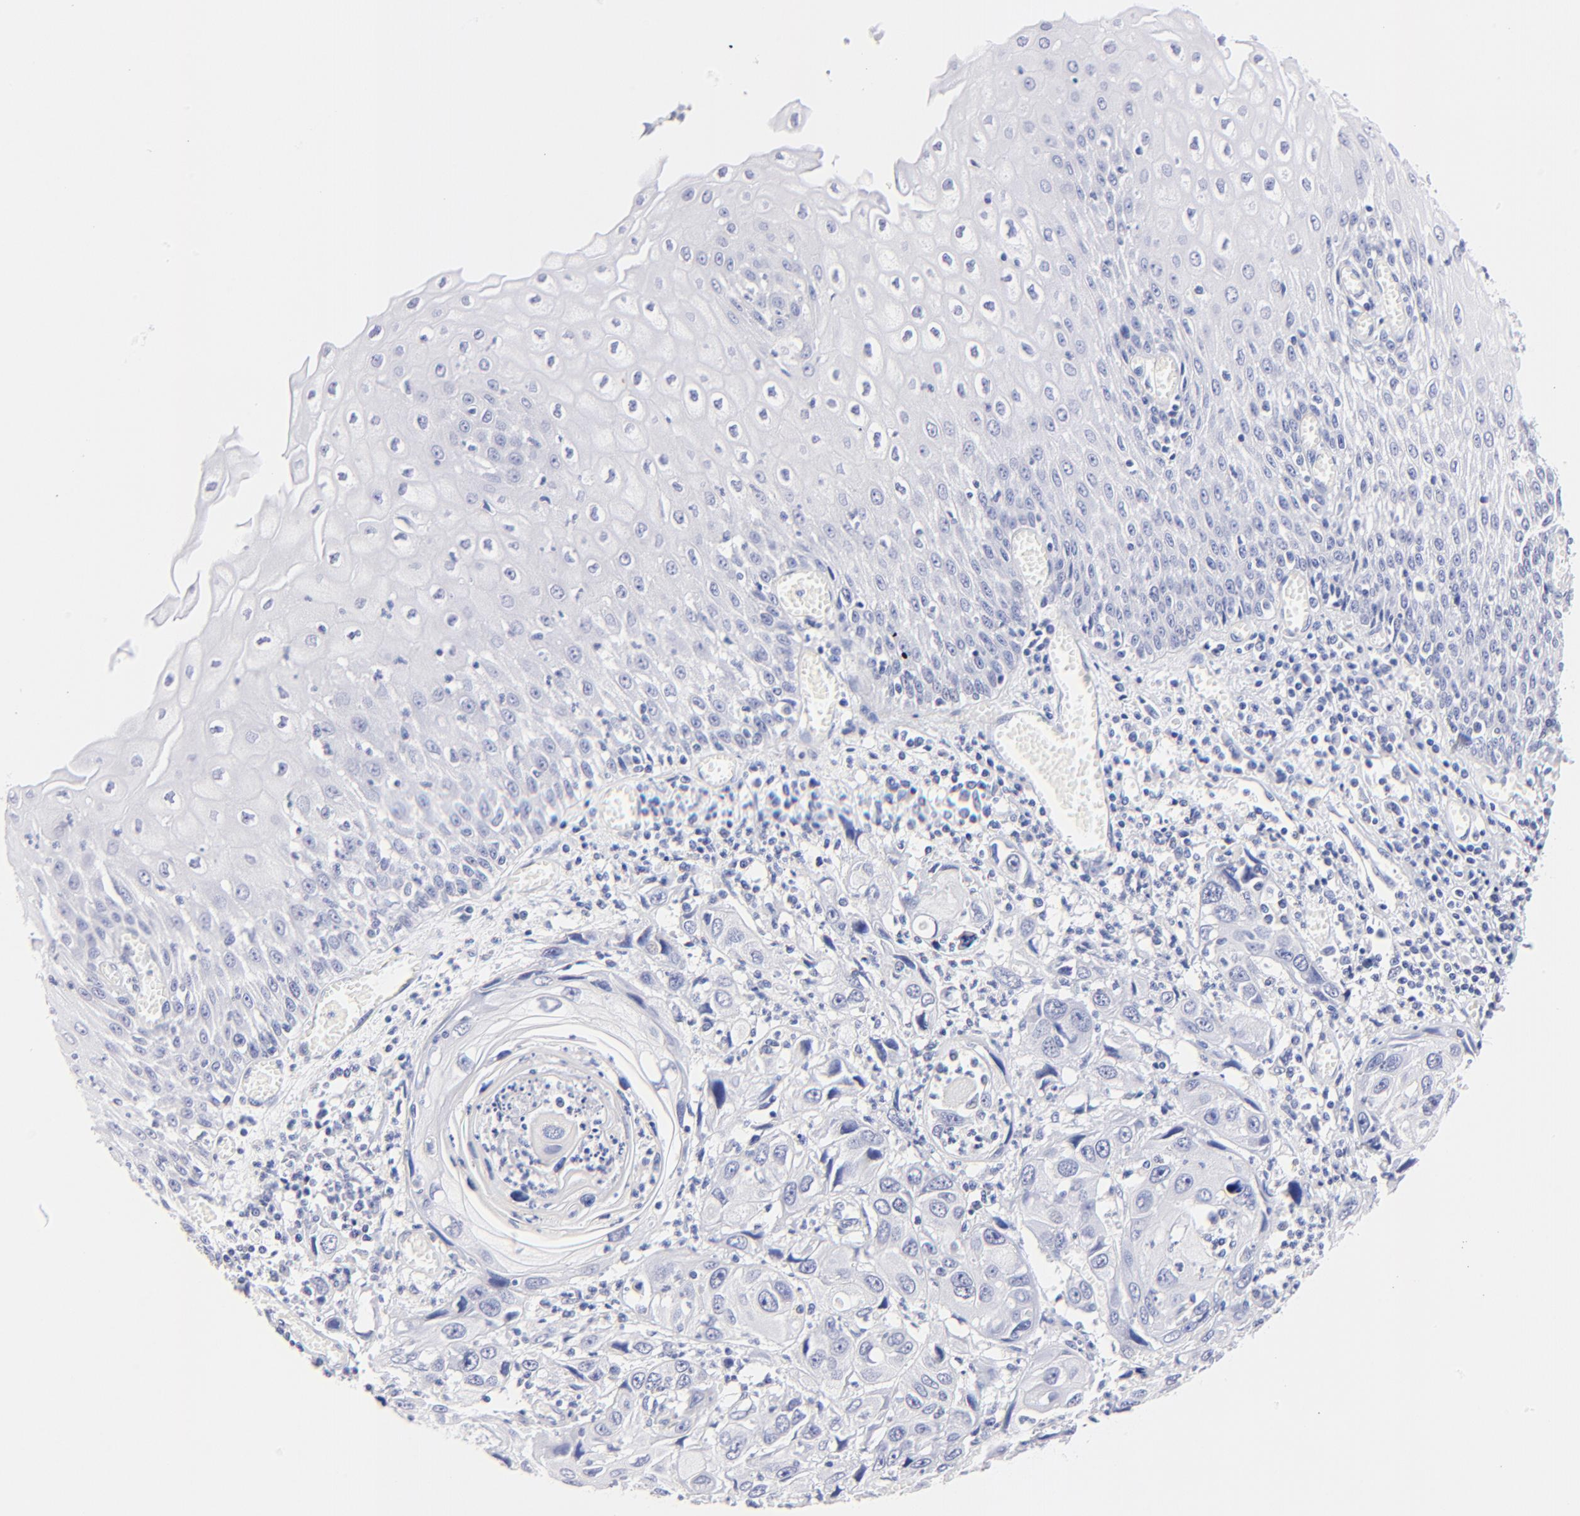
{"staining": {"intensity": "negative", "quantity": "none", "location": "none"}, "tissue": "esophagus", "cell_type": "Squamous epithelial cells", "image_type": "normal", "snomed": [{"axis": "morphology", "description": "Normal tissue, NOS"}, {"axis": "topography", "description": "Esophagus"}], "caption": "This is an IHC micrograph of benign human esophagus. There is no positivity in squamous epithelial cells.", "gene": "HORMAD2", "patient": {"sex": "male", "age": 65}}